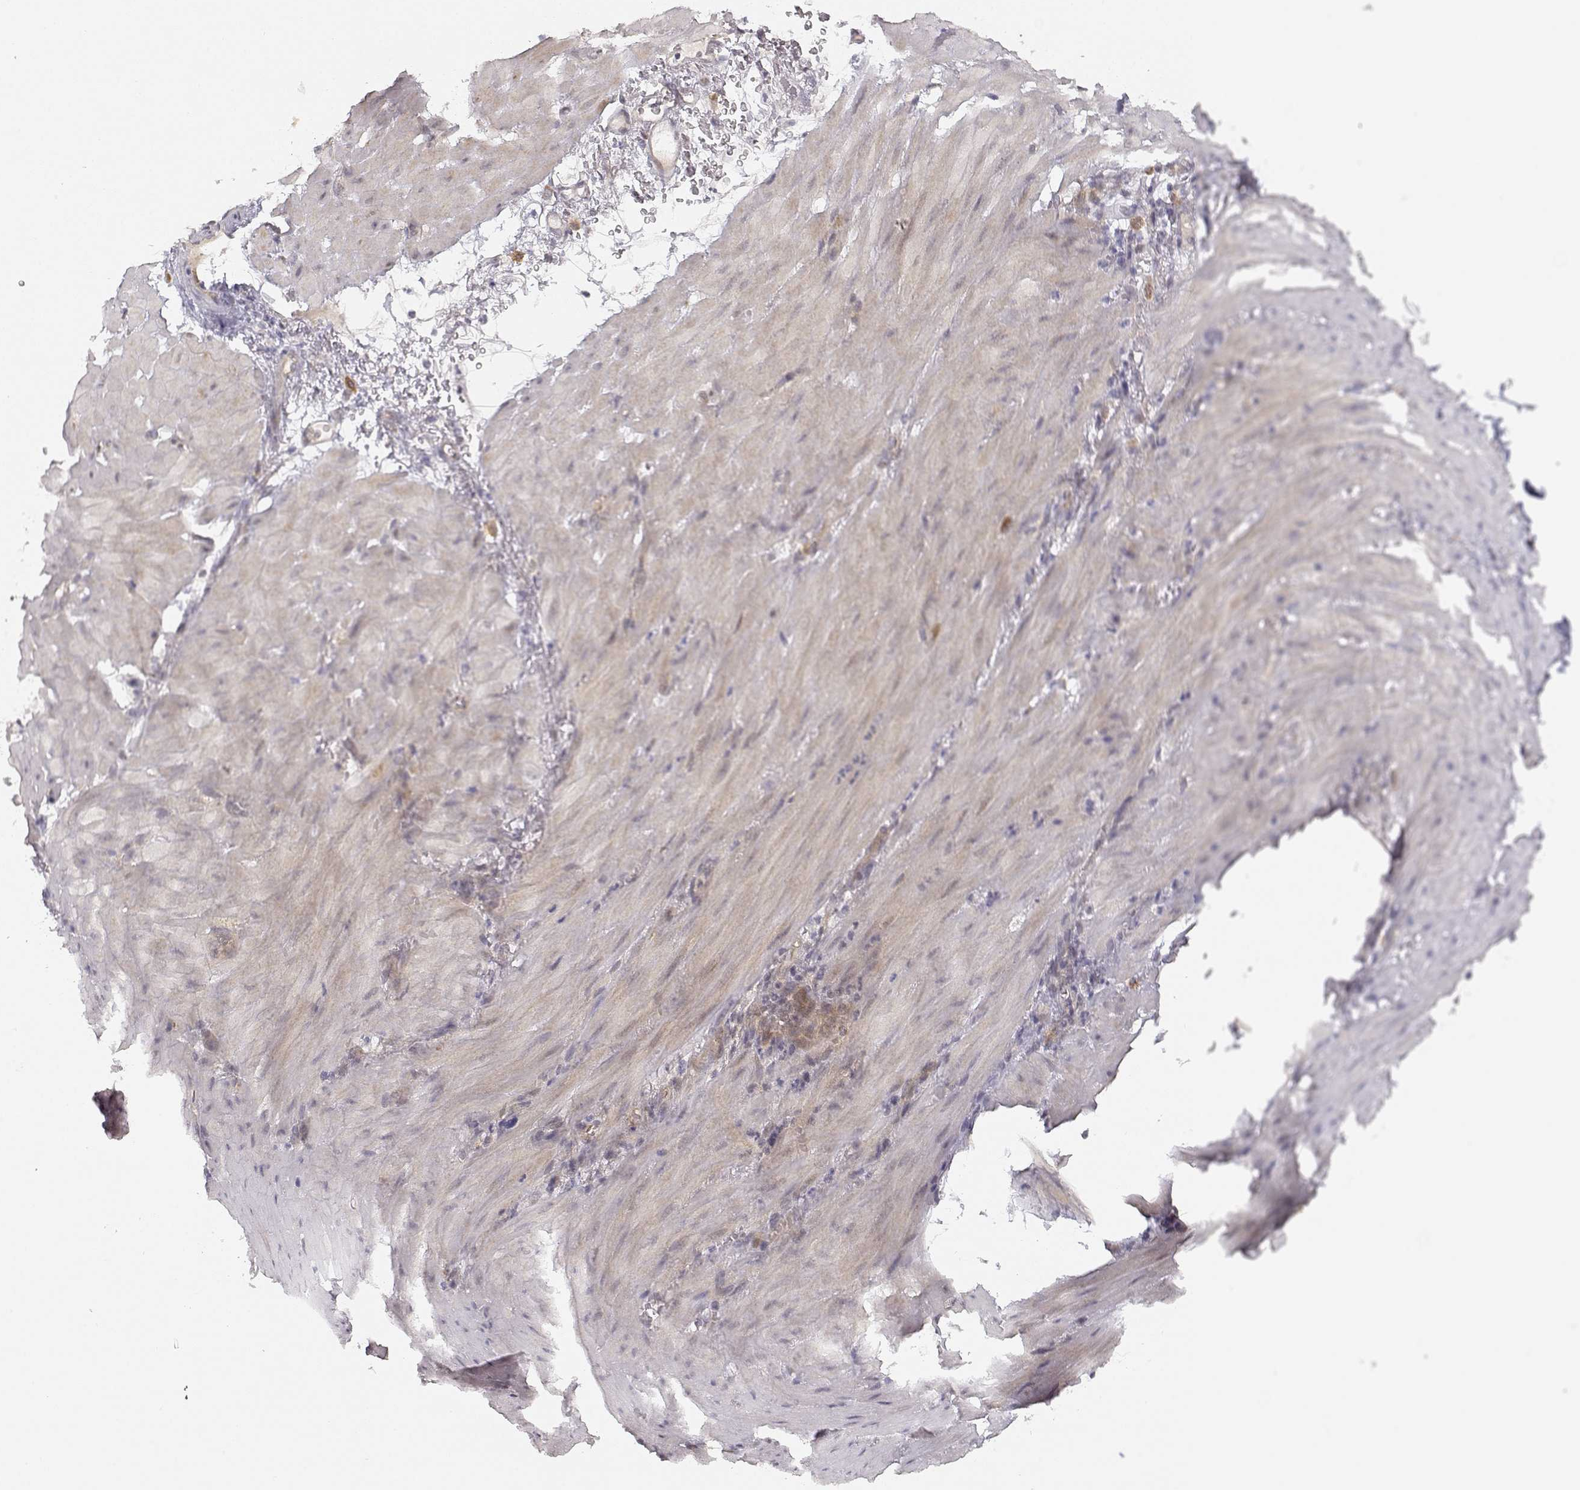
{"staining": {"intensity": "weak", "quantity": "<25%", "location": "cytoplasmic/membranous"}, "tissue": "stomach cancer", "cell_type": "Tumor cells", "image_type": "cancer", "snomed": [{"axis": "morphology", "description": "Normal tissue, NOS"}, {"axis": "morphology", "description": "Adenocarcinoma, NOS"}, {"axis": "topography", "description": "Esophagus"}, {"axis": "topography", "description": "Stomach, upper"}], "caption": "This is a histopathology image of IHC staining of stomach cancer (adenocarcinoma), which shows no staining in tumor cells.", "gene": "EAF2", "patient": {"sex": "male", "age": 74}}